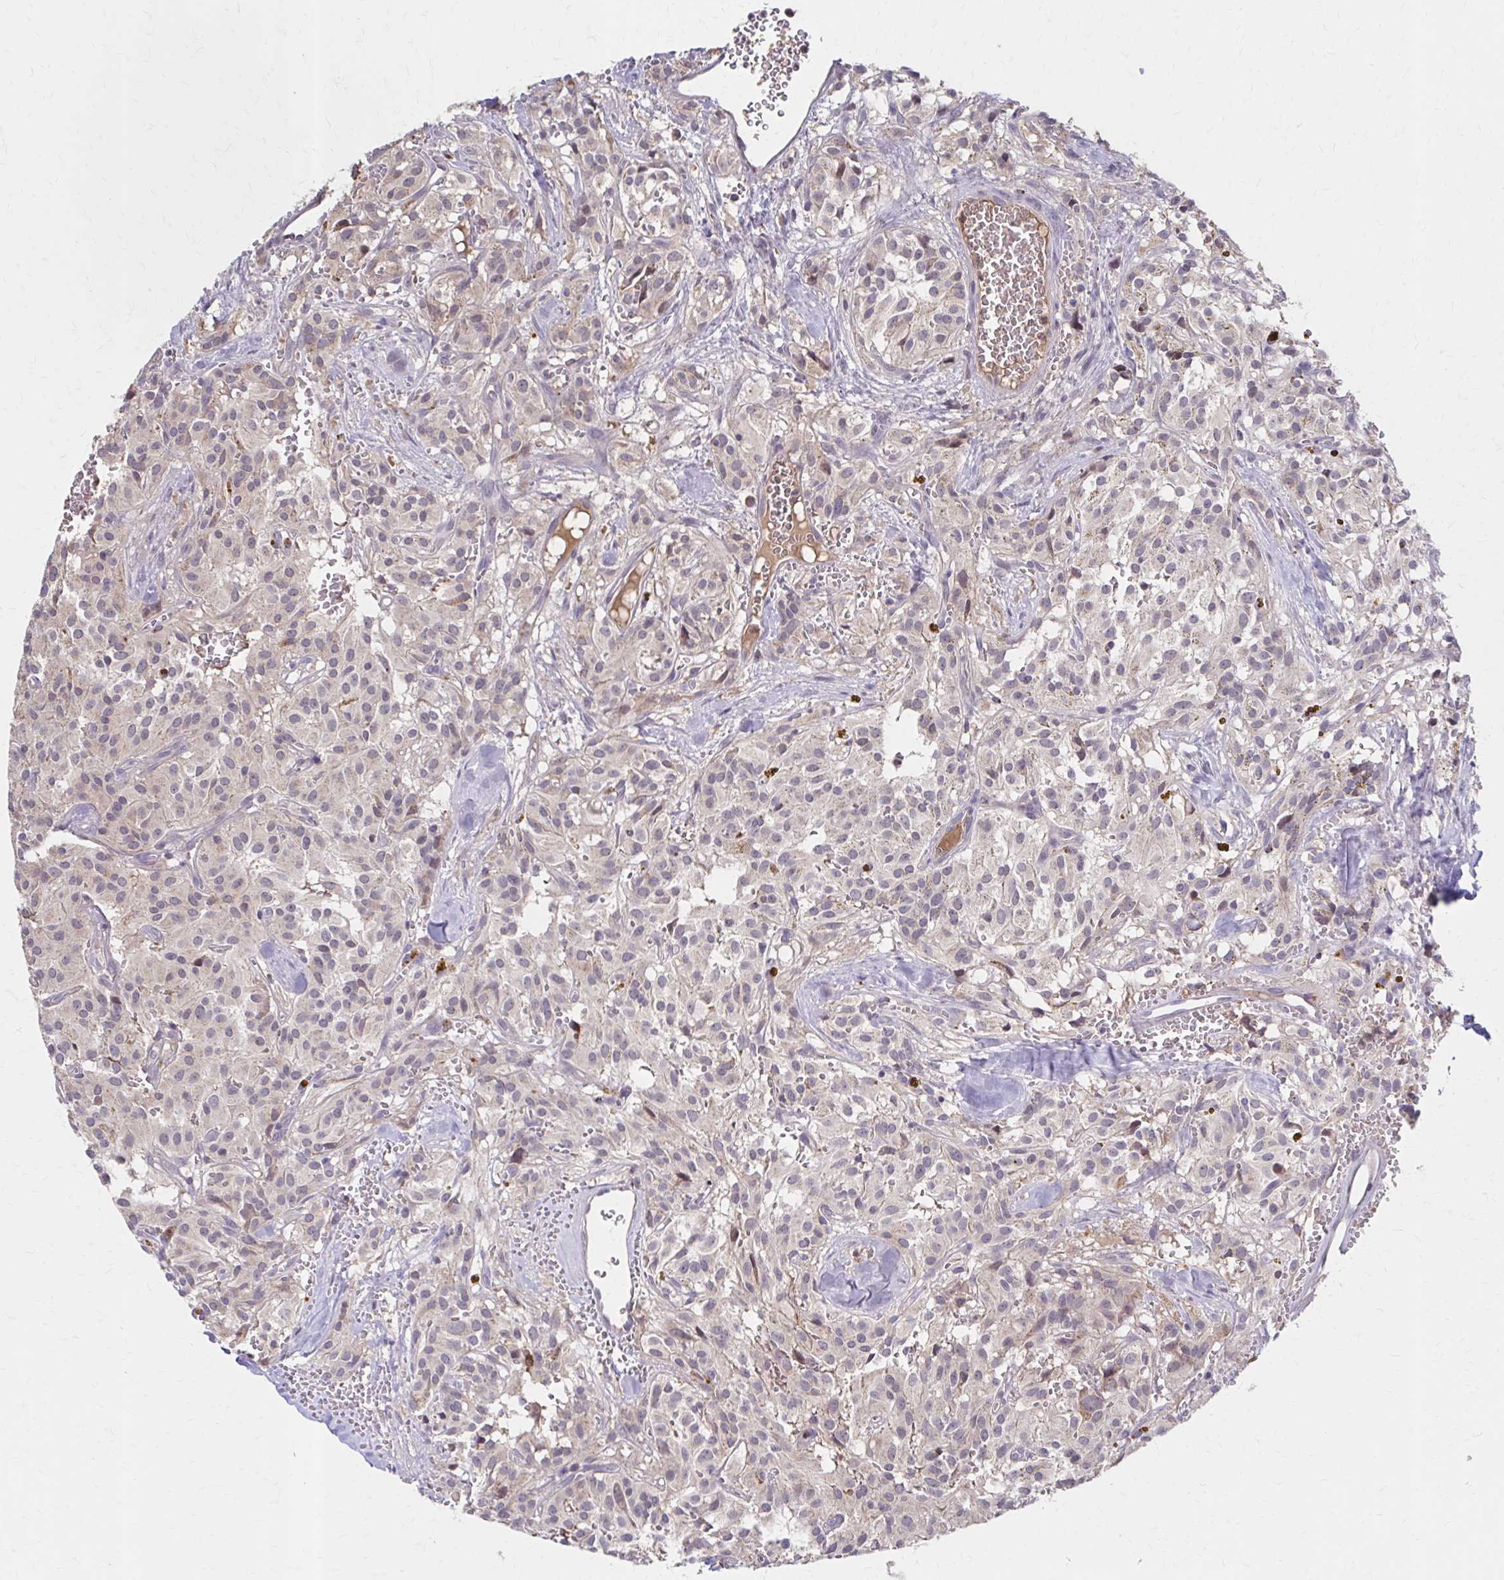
{"staining": {"intensity": "negative", "quantity": "none", "location": "none"}, "tissue": "glioma", "cell_type": "Tumor cells", "image_type": "cancer", "snomed": [{"axis": "morphology", "description": "Glioma, malignant, Low grade"}, {"axis": "topography", "description": "Brain"}], "caption": "The micrograph displays no significant expression in tumor cells of malignant glioma (low-grade). Brightfield microscopy of immunohistochemistry (IHC) stained with DAB (brown) and hematoxylin (blue), captured at high magnification.", "gene": "HMGCS2", "patient": {"sex": "male", "age": 42}}